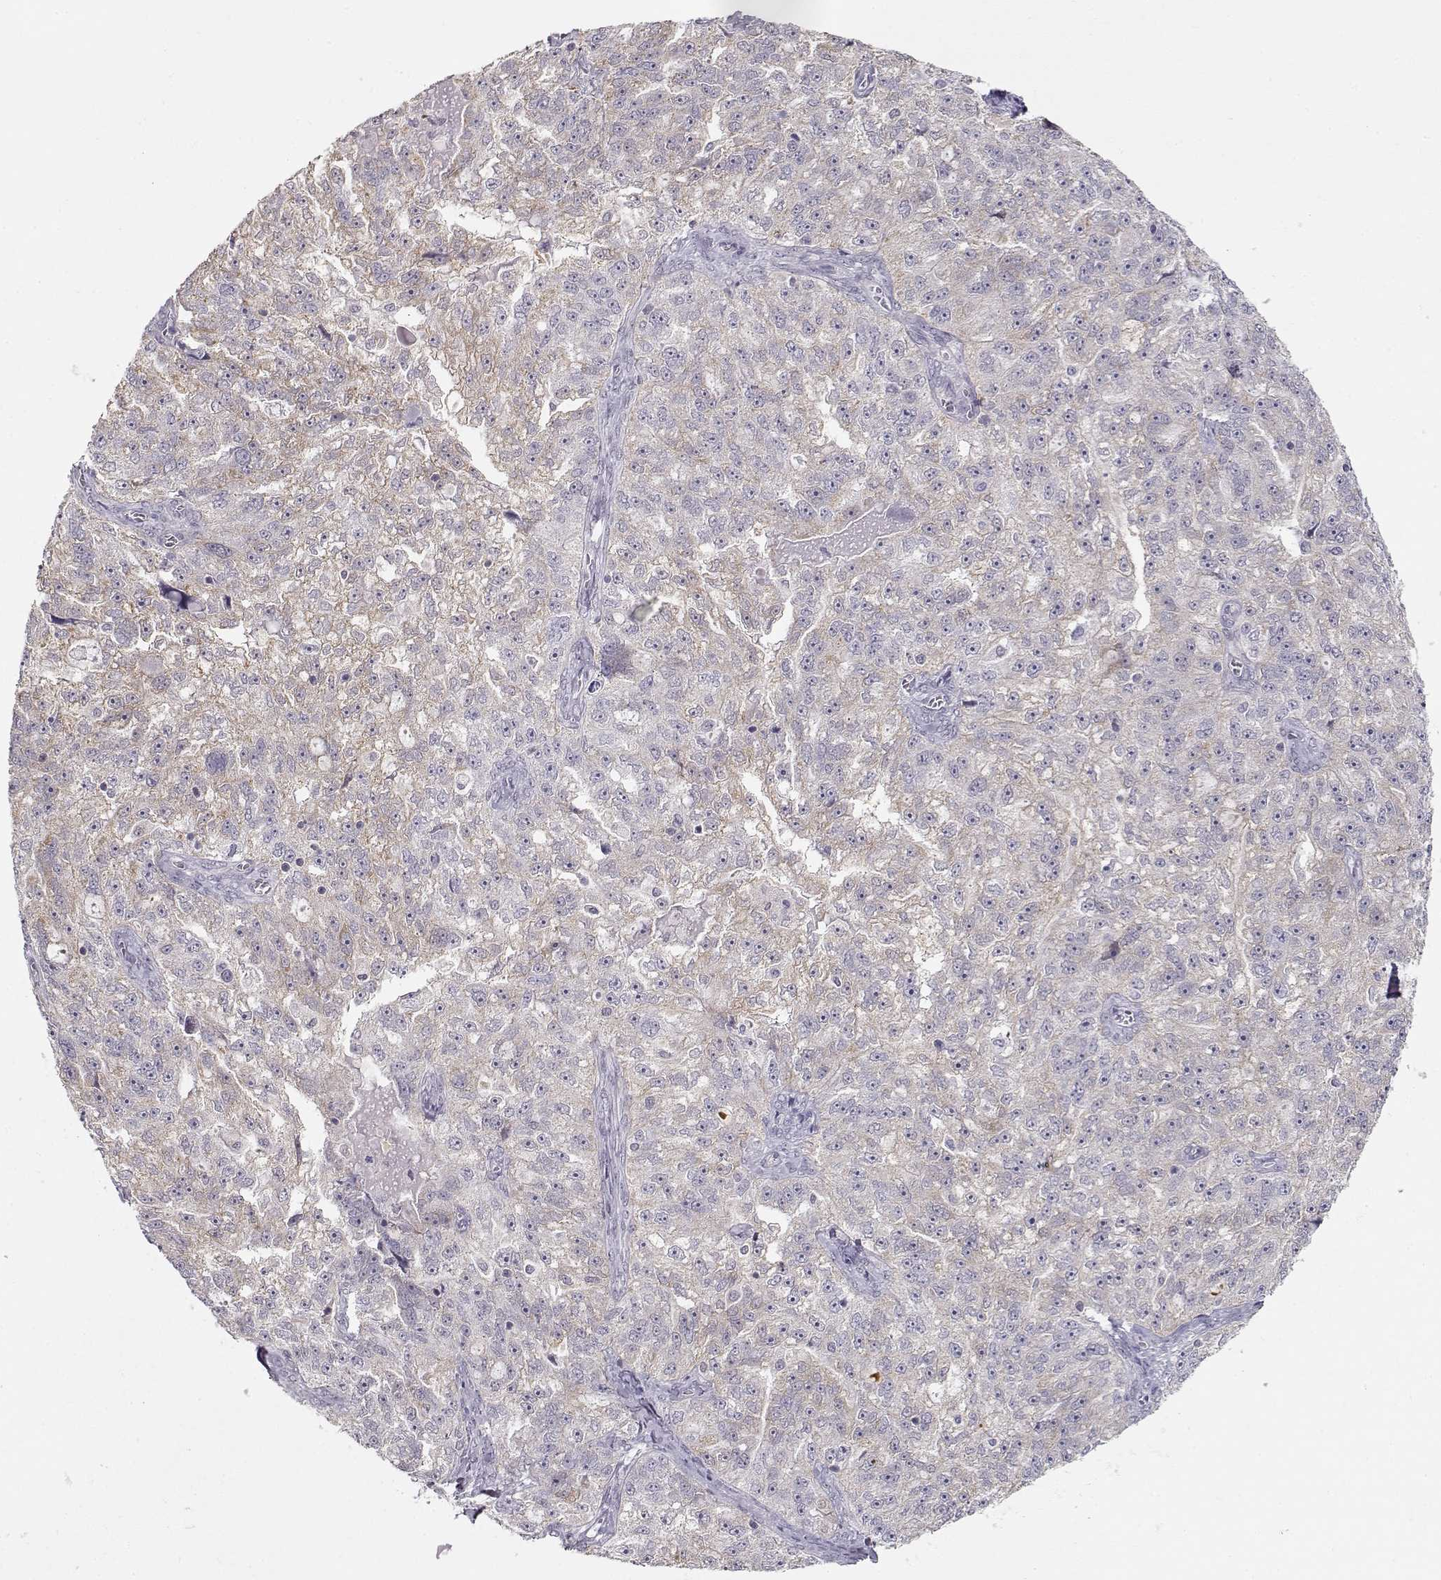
{"staining": {"intensity": "negative", "quantity": "none", "location": "none"}, "tissue": "ovarian cancer", "cell_type": "Tumor cells", "image_type": "cancer", "snomed": [{"axis": "morphology", "description": "Cystadenocarcinoma, serous, NOS"}, {"axis": "topography", "description": "Ovary"}], "caption": "IHC photomicrograph of neoplastic tissue: ovarian cancer (serous cystadenocarcinoma) stained with DAB demonstrates no significant protein expression in tumor cells.", "gene": "TEPP", "patient": {"sex": "female", "age": 51}}